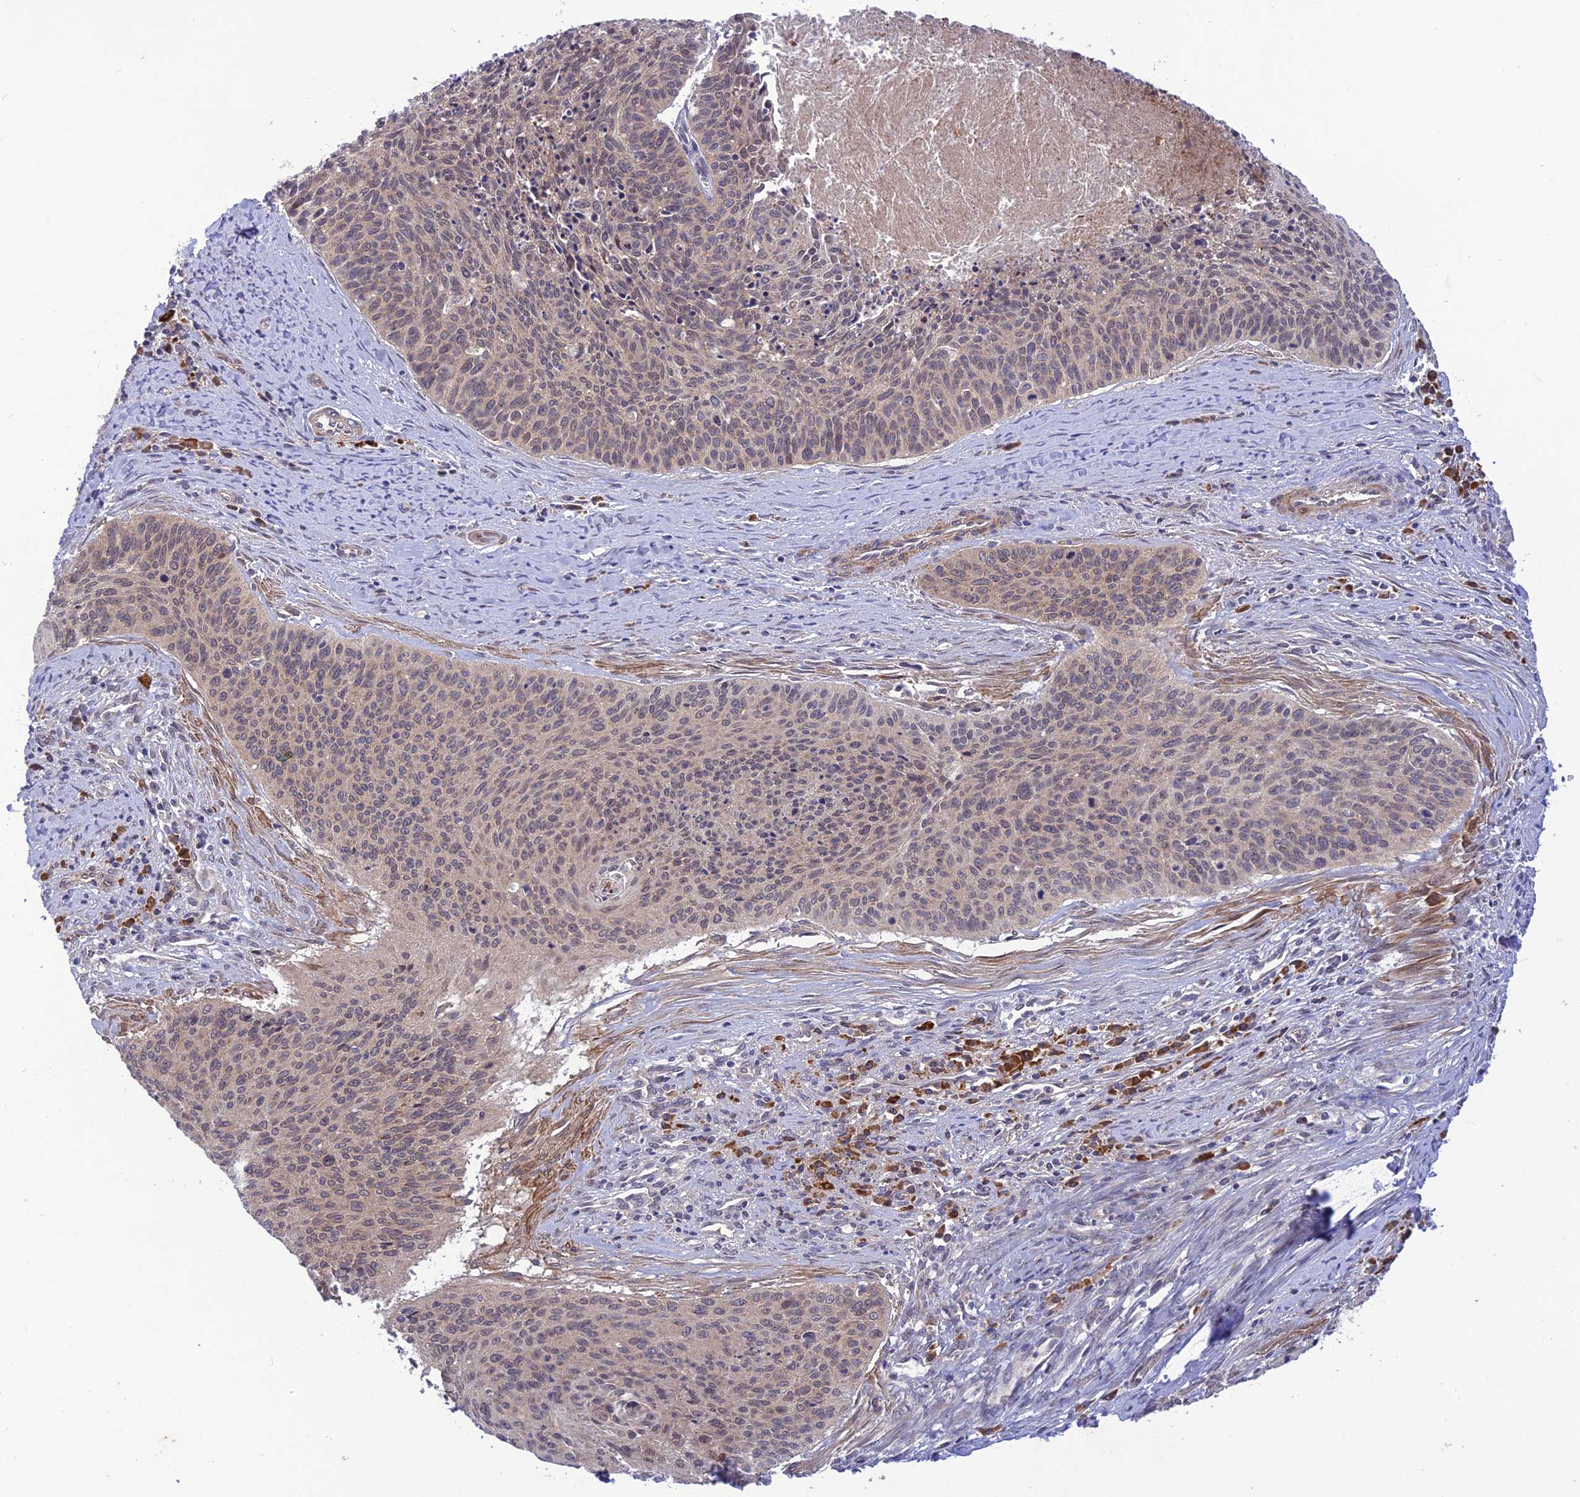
{"staining": {"intensity": "weak", "quantity": "<25%", "location": "cytoplasmic/membranous,nuclear"}, "tissue": "cervical cancer", "cell_type": "Tumor cells", "image_type": "cancer", "snomed": [{"axis": "morphology", "description": "Squamous cell carcinoma, NOS"}, {"axis": "topography", "description": "Cervix"}], "caption": "High magnification brightfield microscopy of cervical squamous cell carcinoma stained with DAB (3,3'-diaminobenzidine) (brown) and counterstained with hematoxylin (blue): tumor cells show no significant positivity.", "gene": "UROS", "patient": {"sex": "female", "age": 55}}